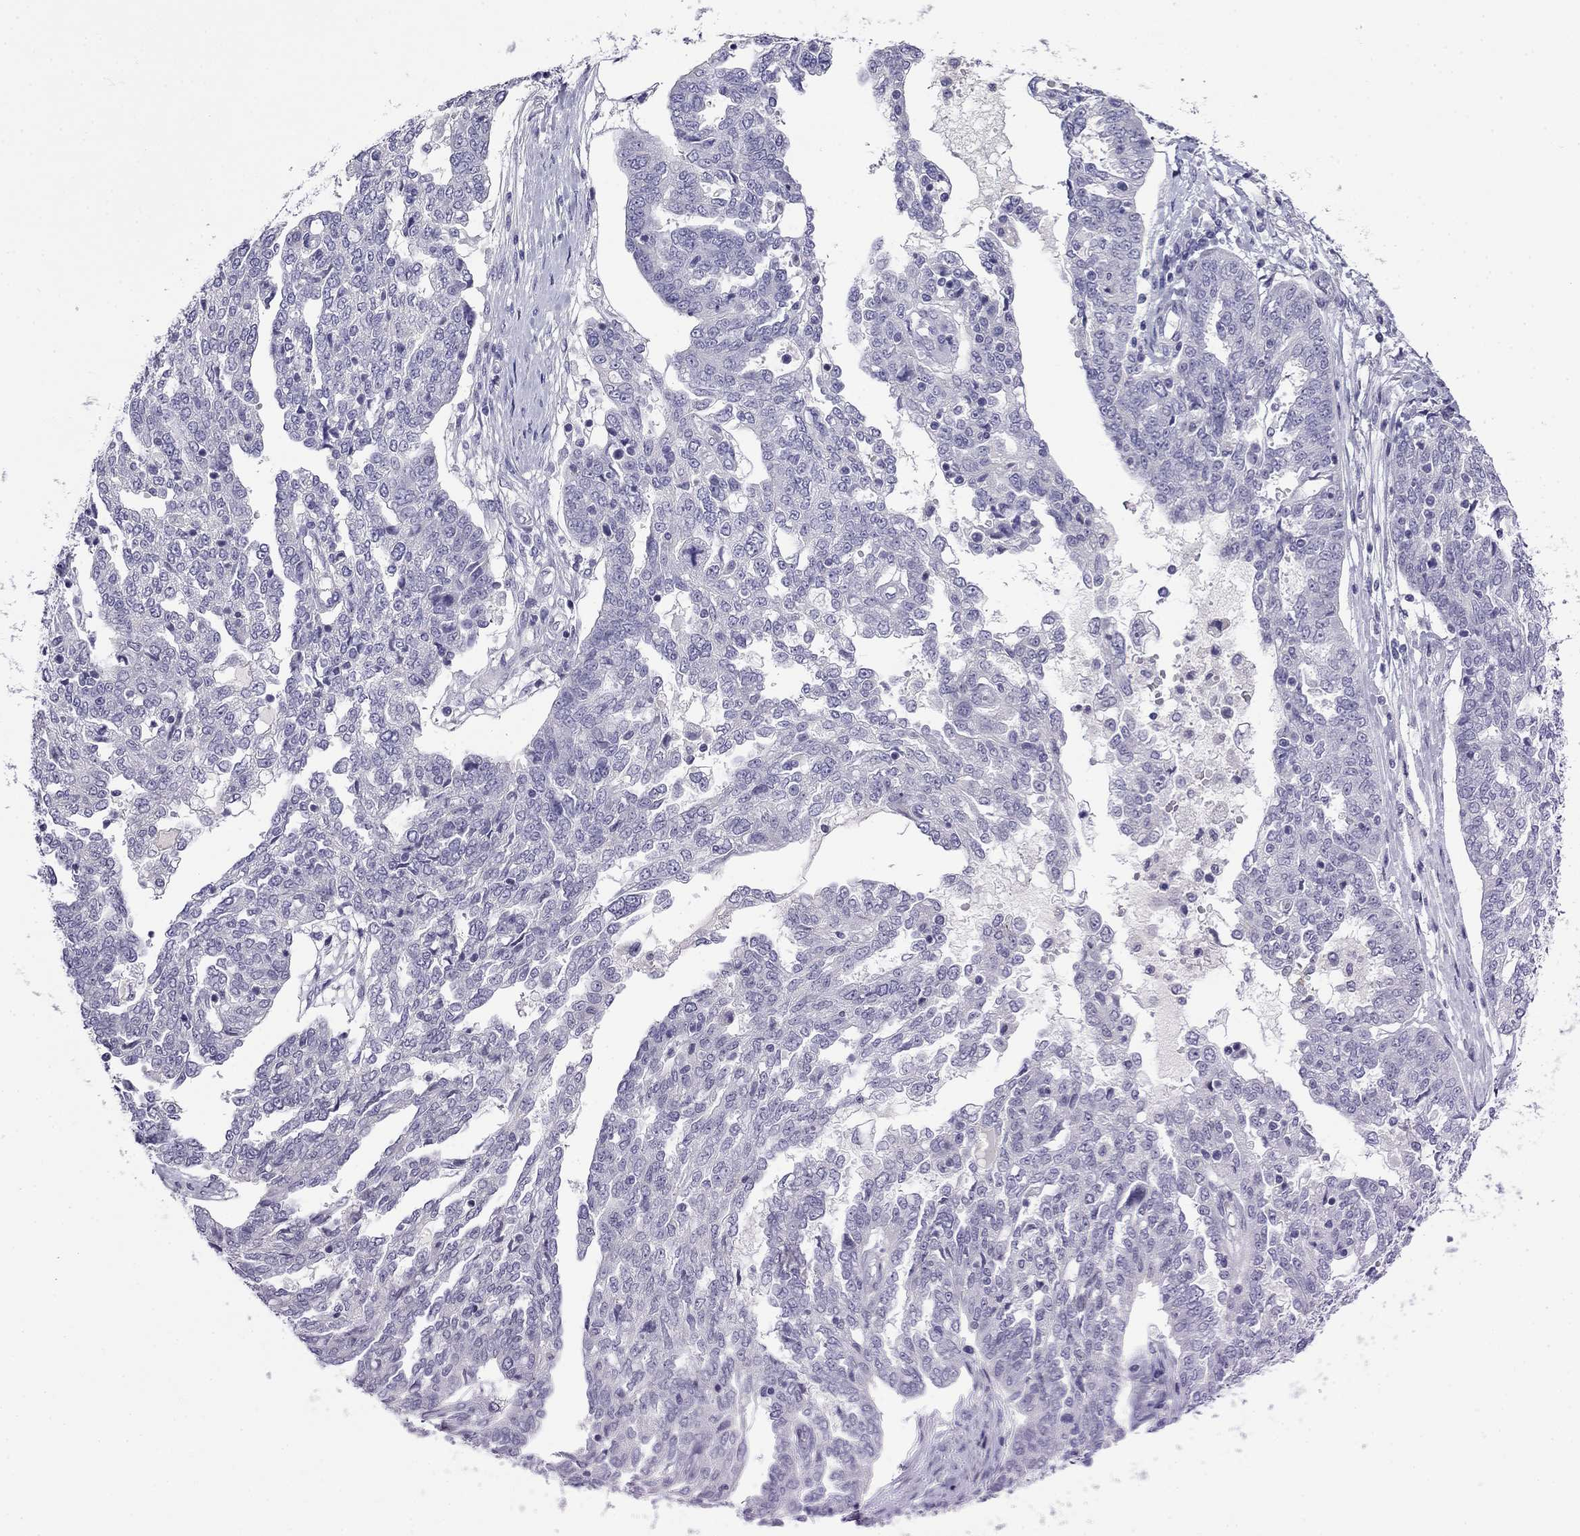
{"staining": {"intensity": "negative", "quantity": "none", "location": "none"}, "tissue": "ovarian cancer", "cell_type": "Tumor cells", "image_type": "cancer", "snomed": [{"axis": "morphology", "description": "Cystadenocarcinoma, serous, NOS"}, {"axis": "topography", "description": "Ovary"}], "caption": "Tumor cells show no significant staining in ovarian cancer (serous cystadenocarcinoma). (Brightfield microscopy of DAB (3,3'-diaminobenzidine) IHC at high magnification).", "gene": "MYO15A", "patient": {"sex": "female", "age": 67}}